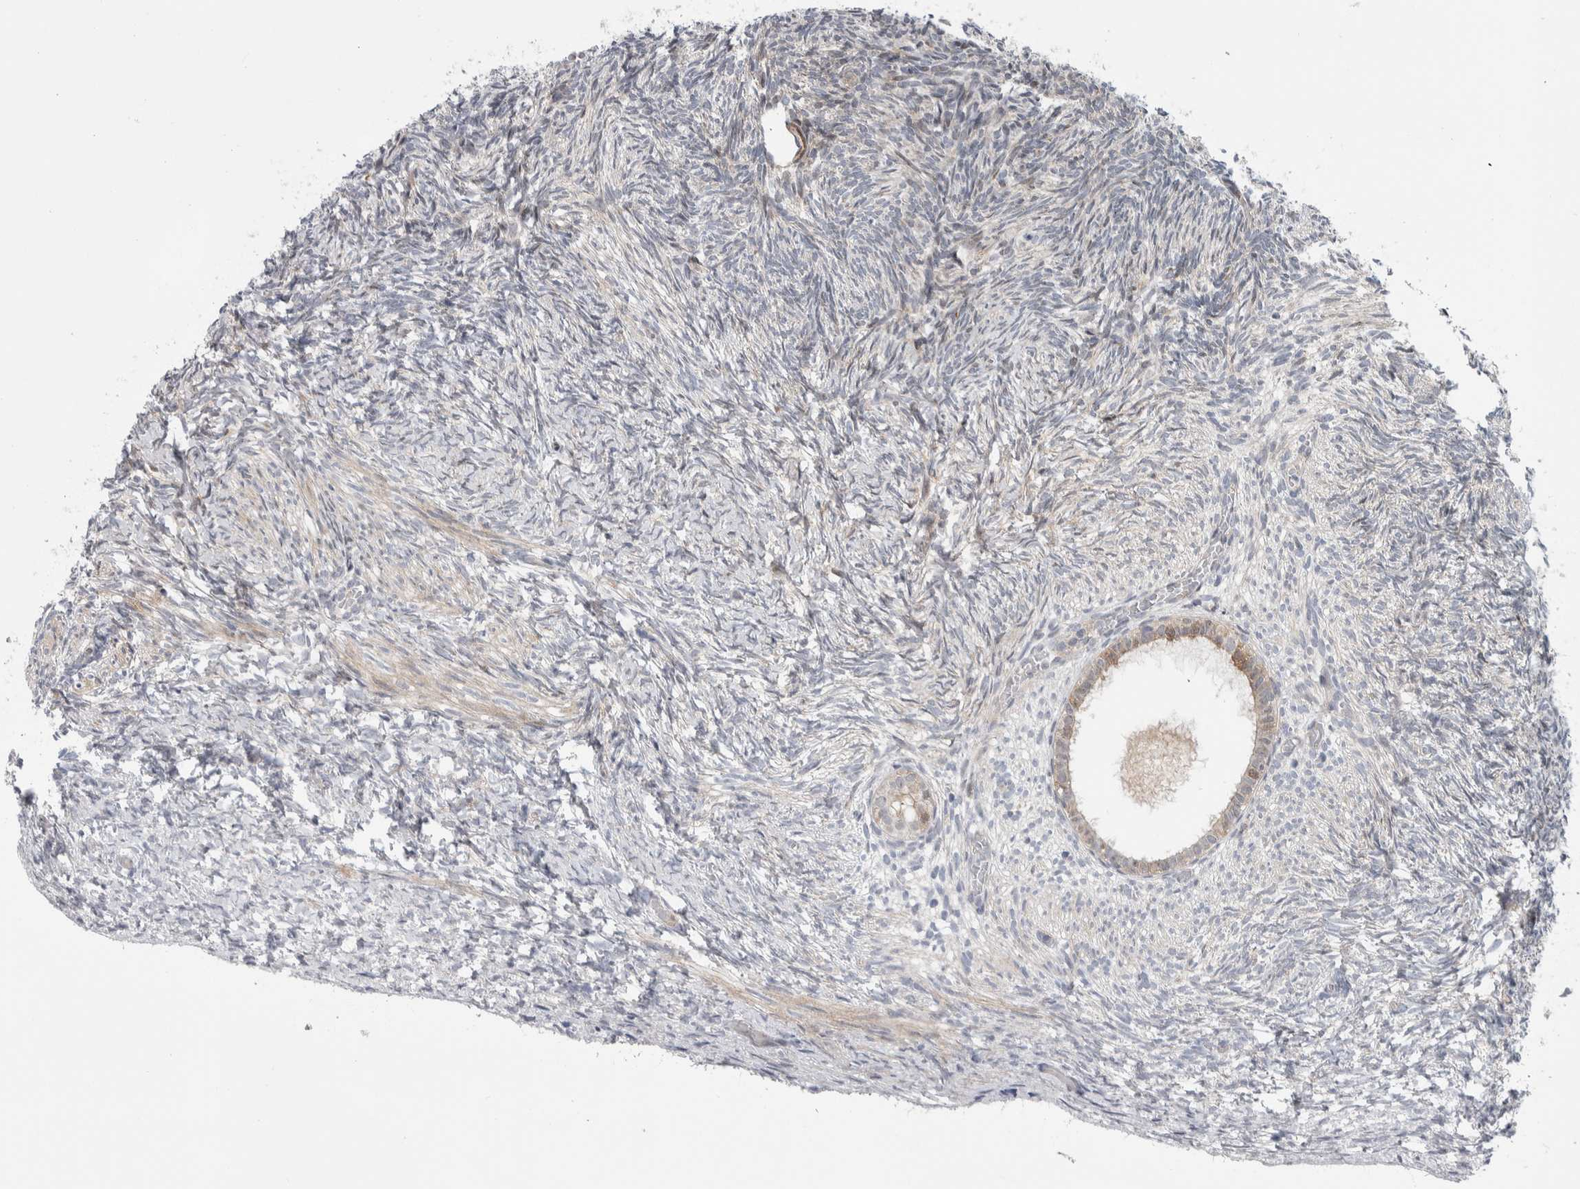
{"staining": {"intensity": "weak", "quantity": "<25%", "location": "cytoplasmic/membranous,nuclear"}, "tissue": "ovary", "cell_type": "Follicle cells", "image_type": "normal", "snomed": [{"axis": "morphology", "description": "Normal tissue, NOS"}, {"axis": "topography", "description": "Ovary"}], "caption": "Ovary stained for a protein using immunohistochemistry shows no expression follicle cells.", "gene": "PTPA", "patient": {"sex": "female", "age": 34}}